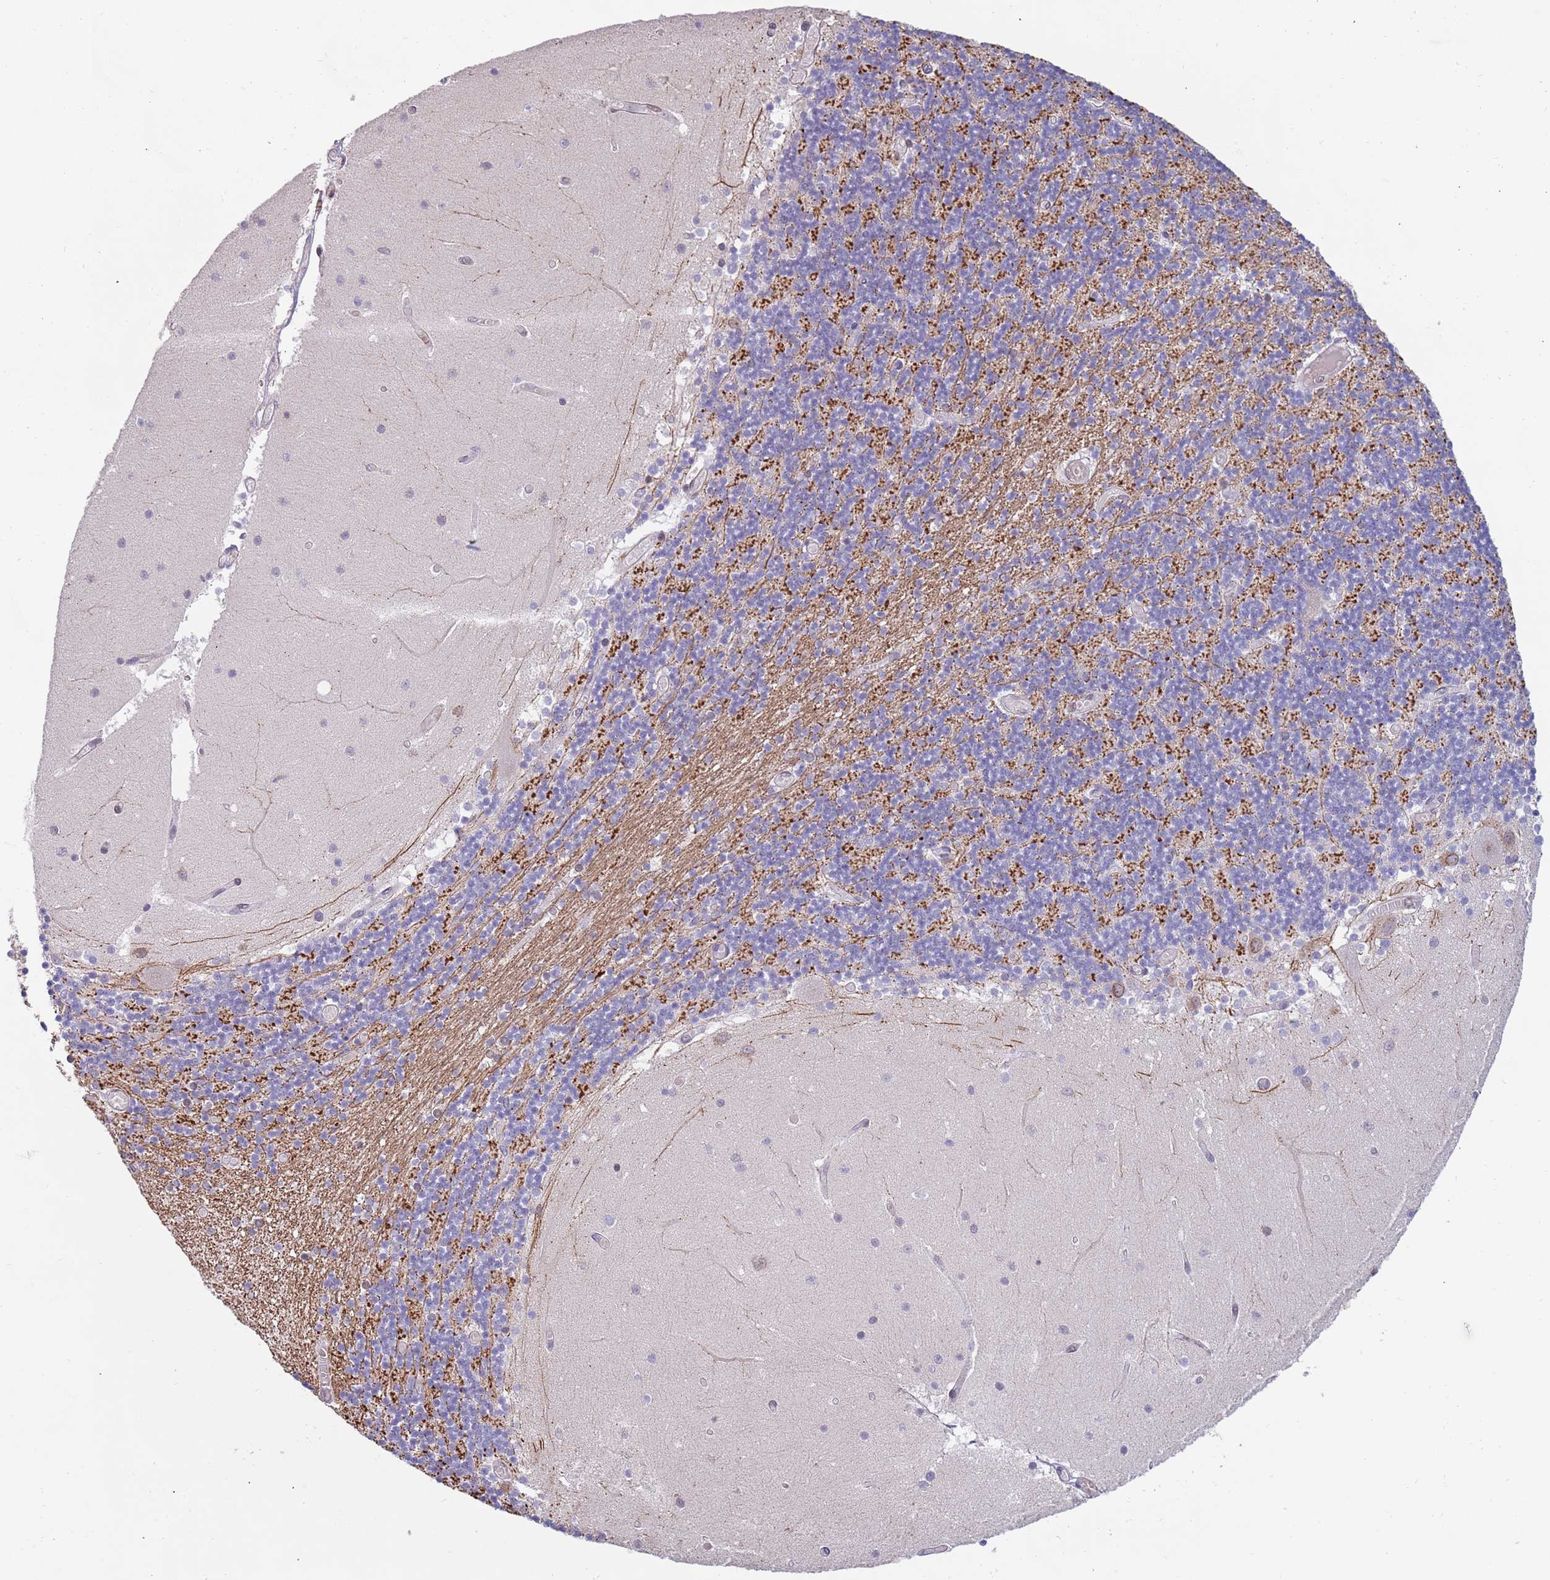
{"staining": {"intensity": "moderate", "quantity": "<25%", "location": "cytoplasmic/membranous"}, "tissue": "cerebellum", "cell_type": "Cells in granular layer", "image_type": "normal", "snomed": [{"axis": "morphology", "description": "Normal tissue, NOS"}, {"axis": "topography", "description": "Cerebellum"}], "caption": "Immunohistochemistry of normal cerebellum demonstrates low levels of moderate cytoplasmic/membranous positivity in approximately <25% of cells in granular layer.", "gene": "KLHDC2", "patient": {"sex": "female", "age": 28}}